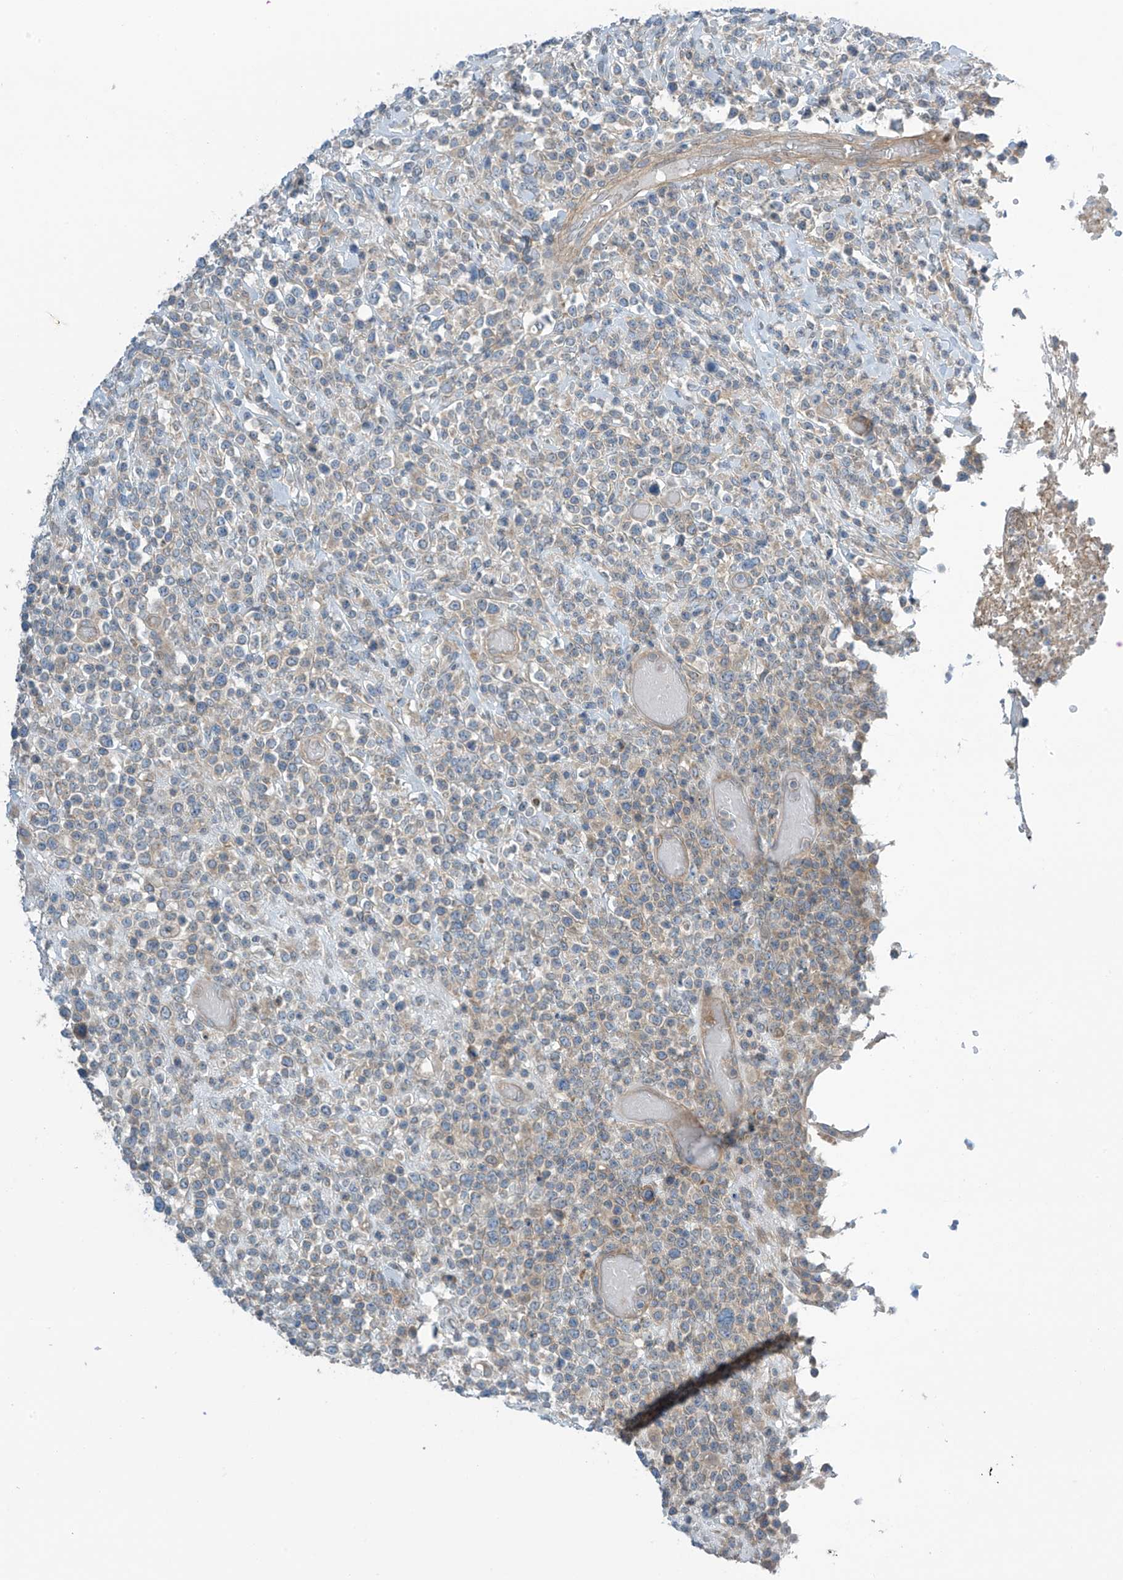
{"staining": {"intensity": "negative", "quantity": "none", "location": "none"}, "tissue": "lymphoma", "cell_type": "Tumor cells", "image_type": "cancer", "snomed": [{"axis": "morphology", "description": "Malignant lymphoma, non-Hodgkin's type, High grade"}, {"axis": "topography", "description": "Colon"}], "caption": "High power microscopy photomicrograph of an immunohistochemistry micrograph of malignant lymphoma, non-Hodgkin's type (high-grade), revealing no significant staining in tumor cells. (Brightfield microscopy of DAB (3,3'-diaminobenzidine) immunohistochemistry (IHC) at high magnification).", "gene": "FSD1L", "patient": {"sex": "female", "age": 53}}